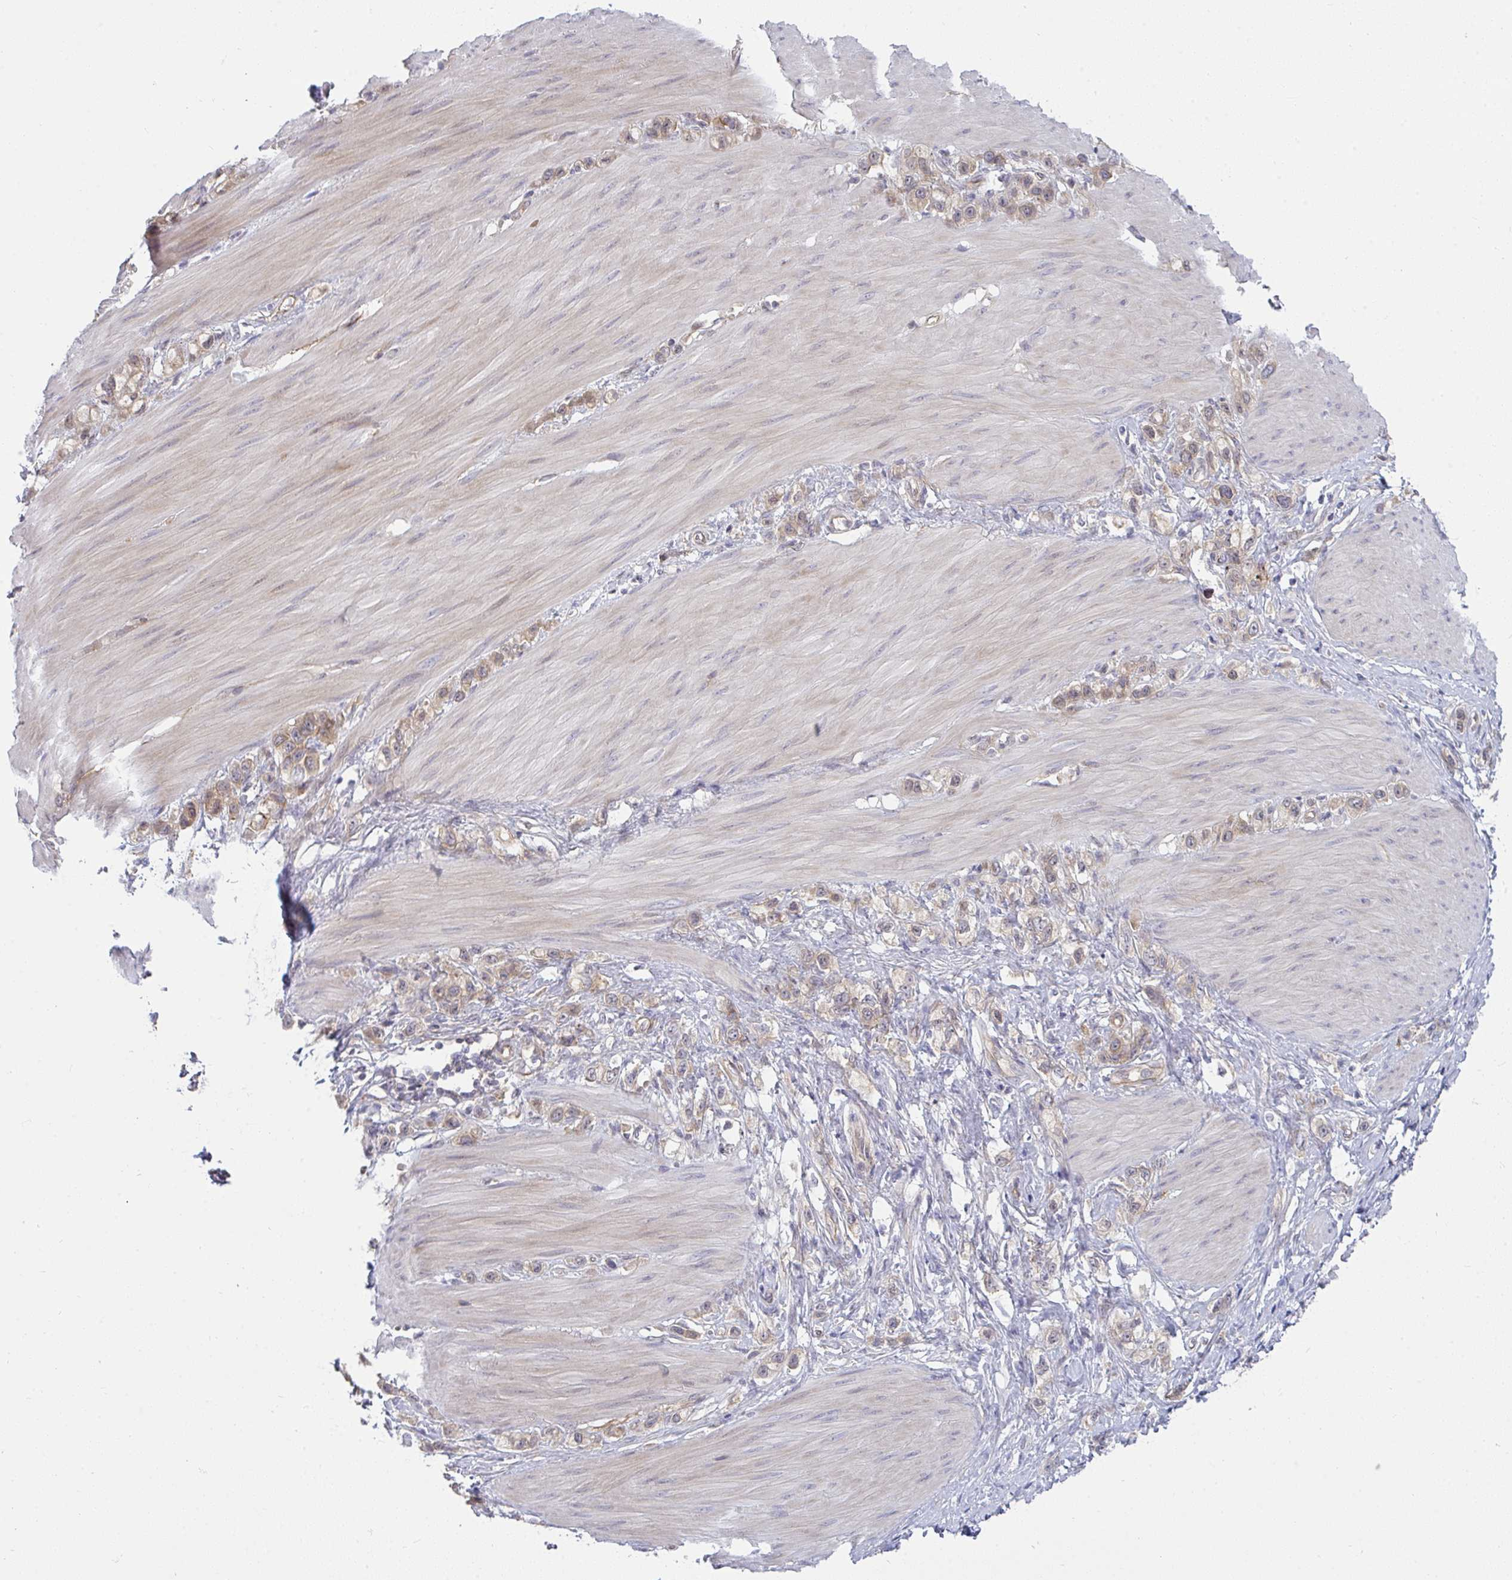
{"staining": {"intensity": "weak", "quantity": ">75%", "location": "cytoplasmic/membranous"}, "tissue": "stomach cancer", "cell_type": "Tumor cells", "image_type": "cancer", "snomed": [{"axis": "morphology", "description": "Adenocarcinoma, NOS"}, {"axis": "topography", "description": "Stomach"}], "caption": "DAB (3,3'-diaminobenzidine) immunohistochemical staining of human stomach cancer (adenocarcinoma) shows weak cytoplasmic/membranous protein positivity in approximately >75% of tumor cells.", "gene": "CASP9", "patient": {"sex": "female", "age": 65}}